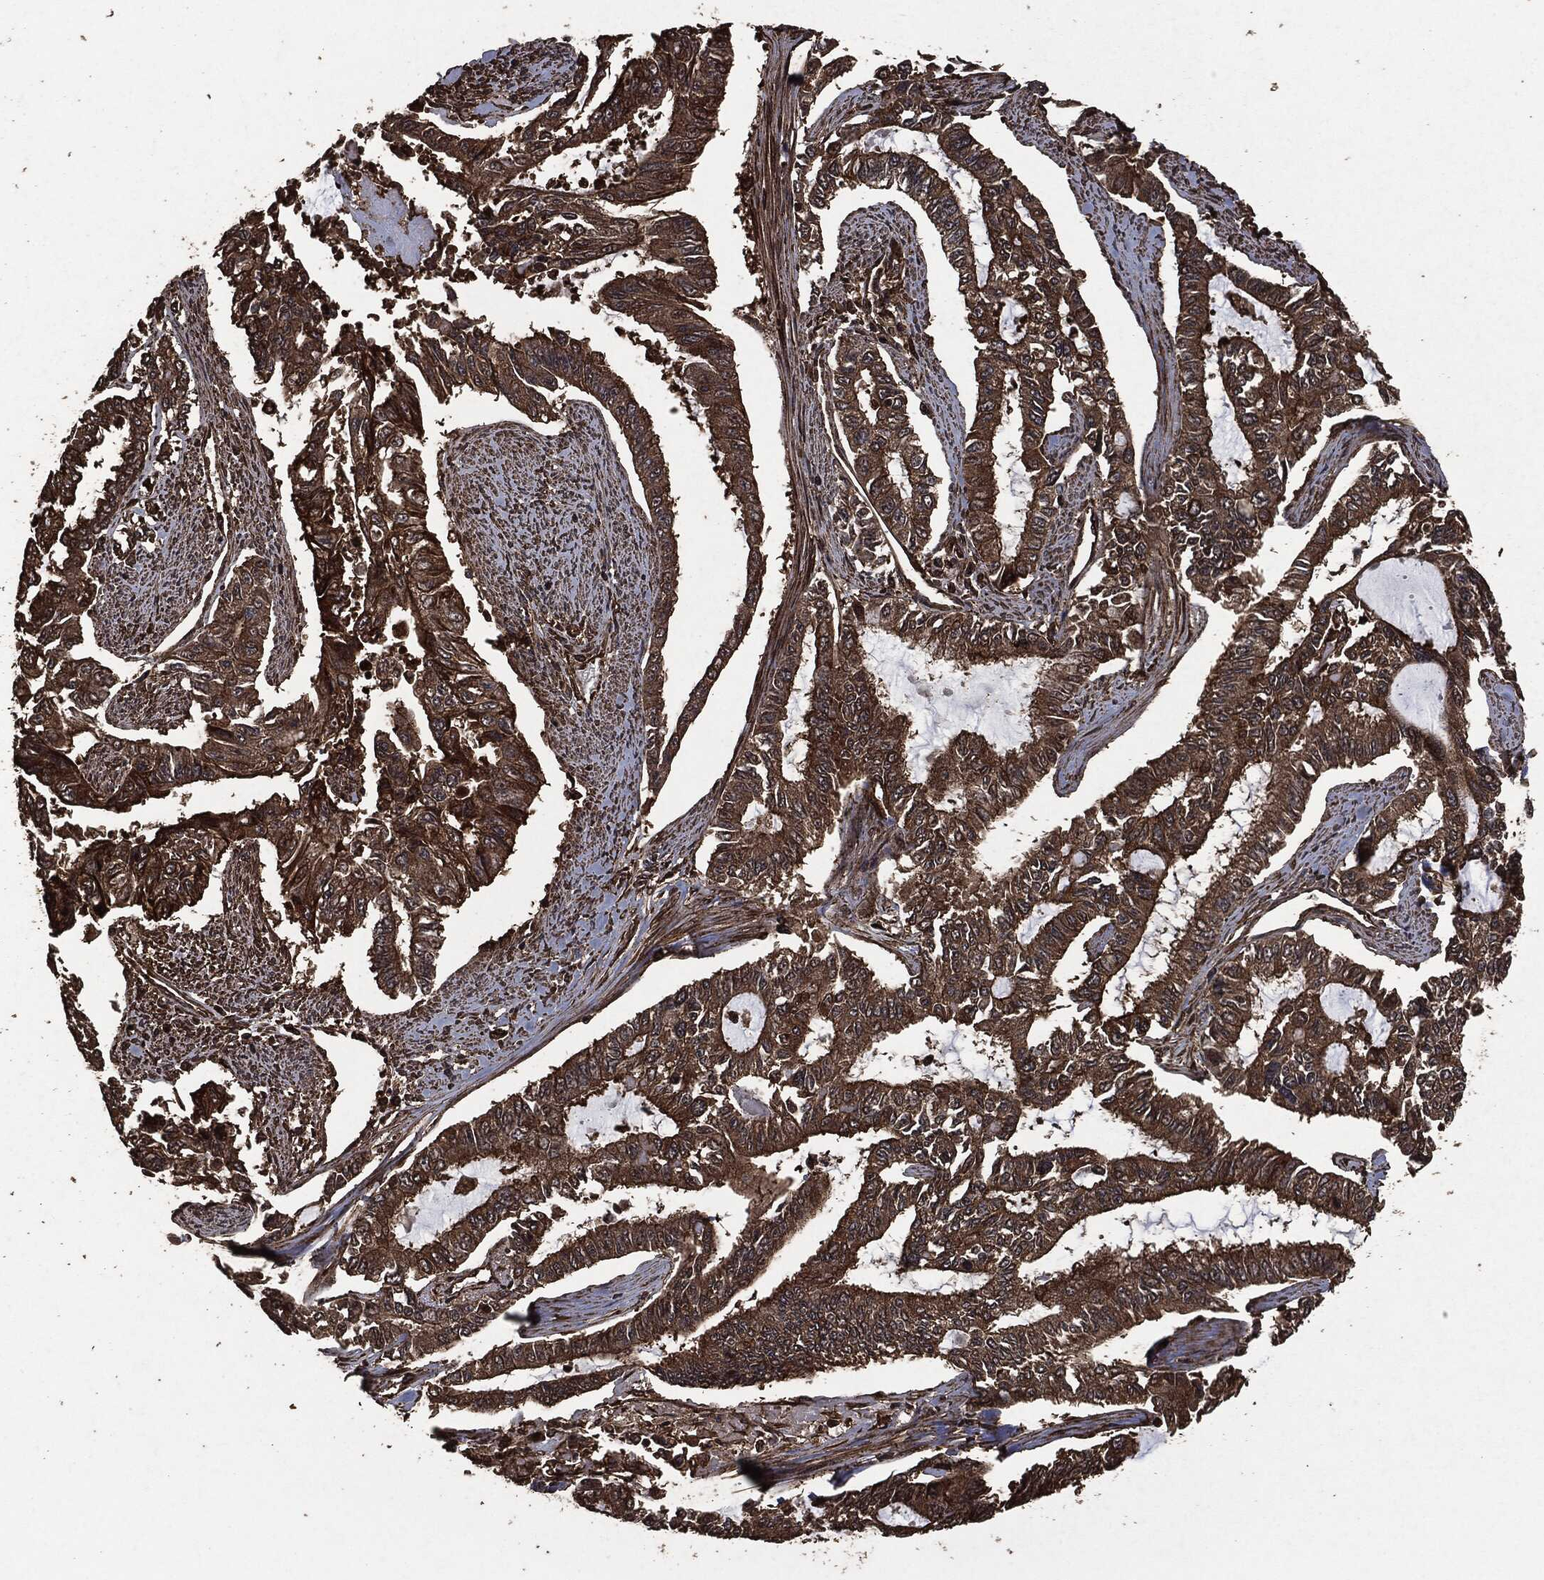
{"staining": {"intensity": "strong", "quantity": "25%-75%", "location": "cytoplasmic/membranous"}, "tissue": "endometrial cancer", "cell_type": "Tumor cells", "image_type": "cancer", "snomed": [{"axis": "morphology", "description": "Adenocarcinoma, NOS"}, {"axis": "topography", "description": "Uterus"}], "caption": "The immunohistochemical stain labels strong cytoplasmic/membranous staining in tumor cells of endometrial cancer (adenocarcinoma) tissue.", "gene": "HRAS", "patient": {"sex": "female", "age": 59}}